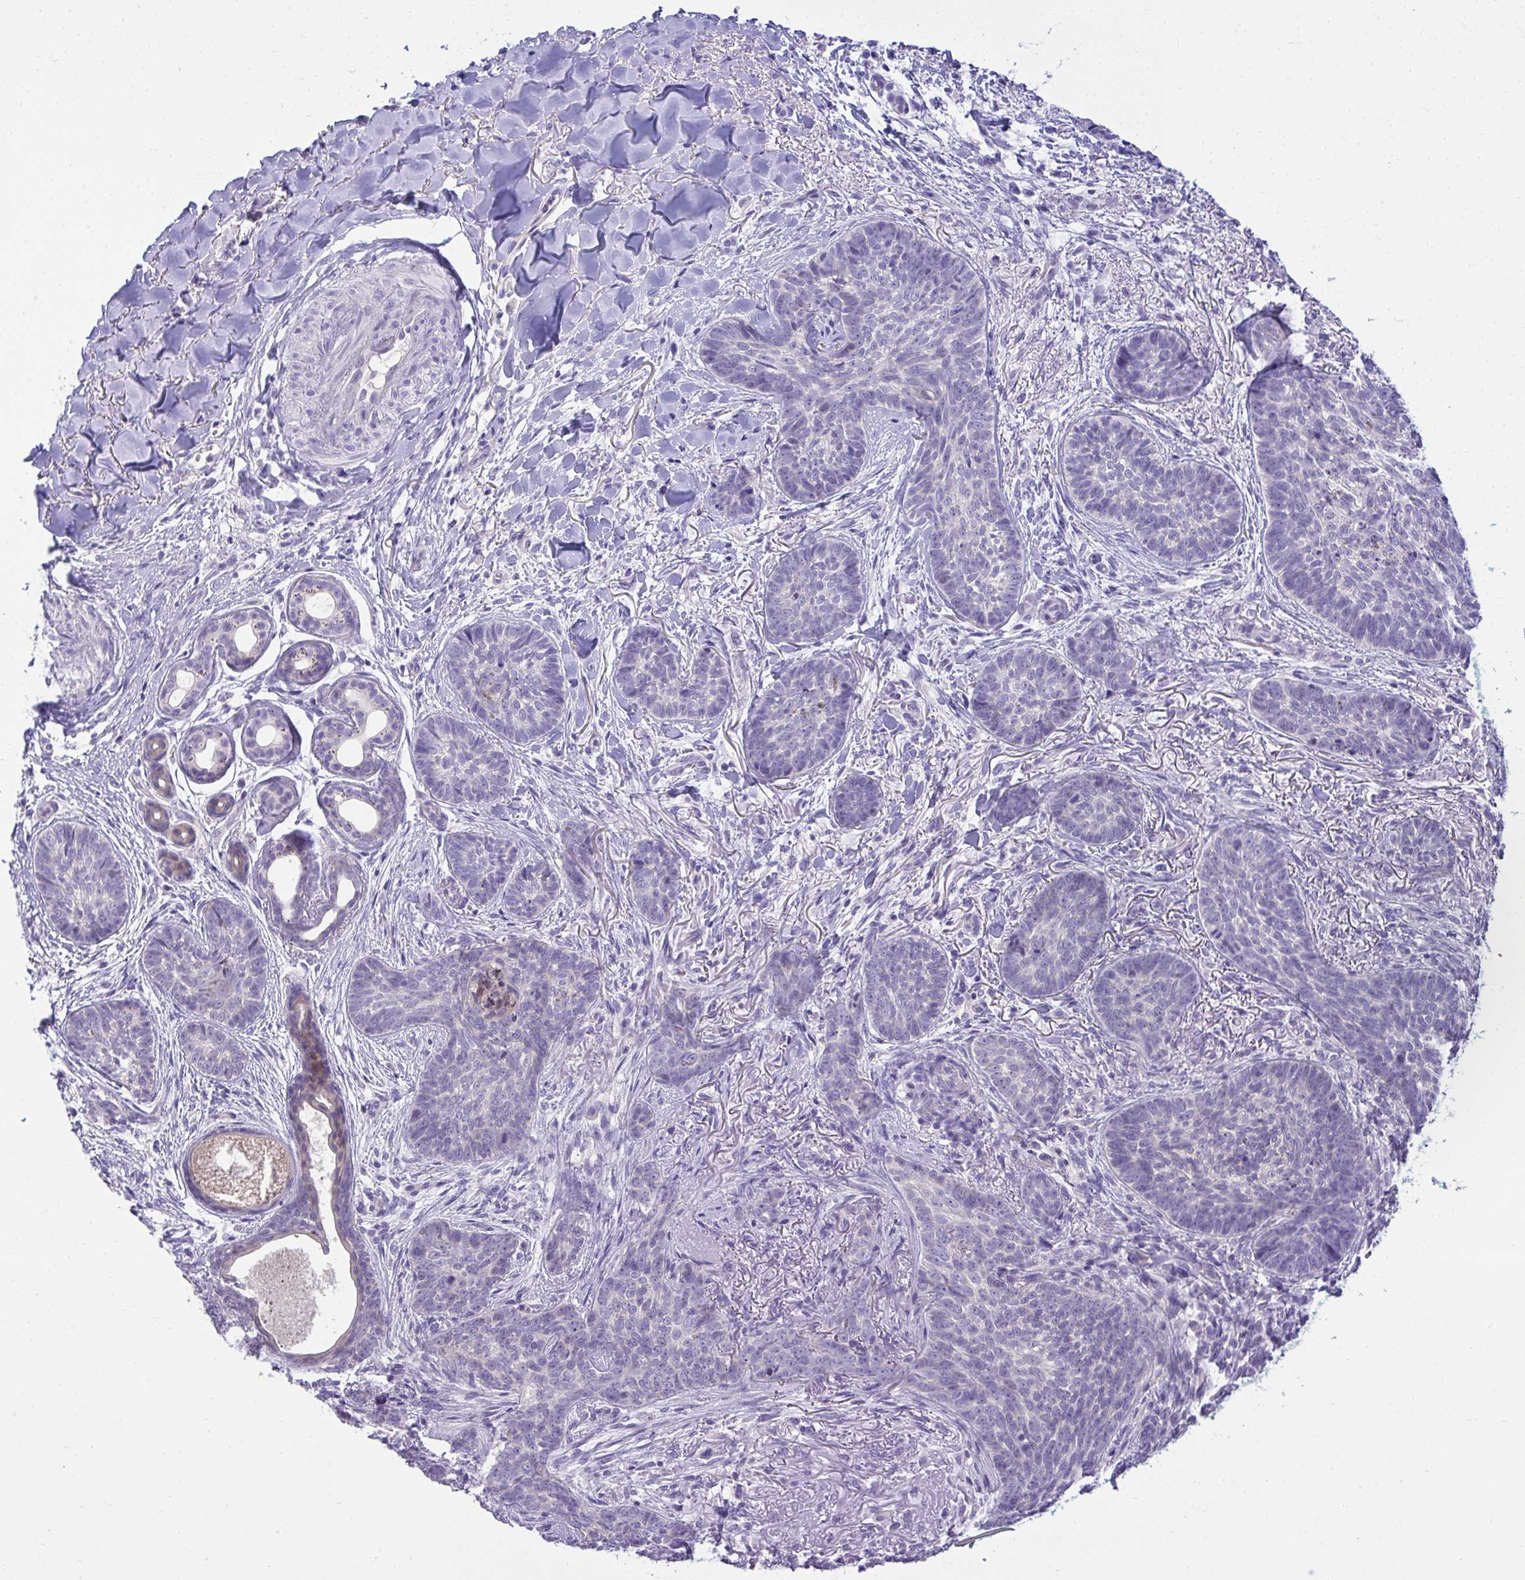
{"staining": {"intensity": "negative", "quantity": "none", "location": "none"}, "tissue": "skin cancer", "cell_type": "Tumor cells", "image_type": "cancer", "snomed": [{"axis": "morphology", "description": "Basal cell carcinoma"}, {"axis": "topography", "description": "Skin"}, {"axis": "topography", "description": "Skin of face"}], "caption": "Immunohistochemistry (IHC) histopathology image of neoplastic tissue: skin basal cell carcinoma stained with DAB (3,3'-diaminobenzidine) reveals no significant protein expression in tumor cells.", "gene": "TMCO5A", "patient": {"sex": "male", "age": 88}}